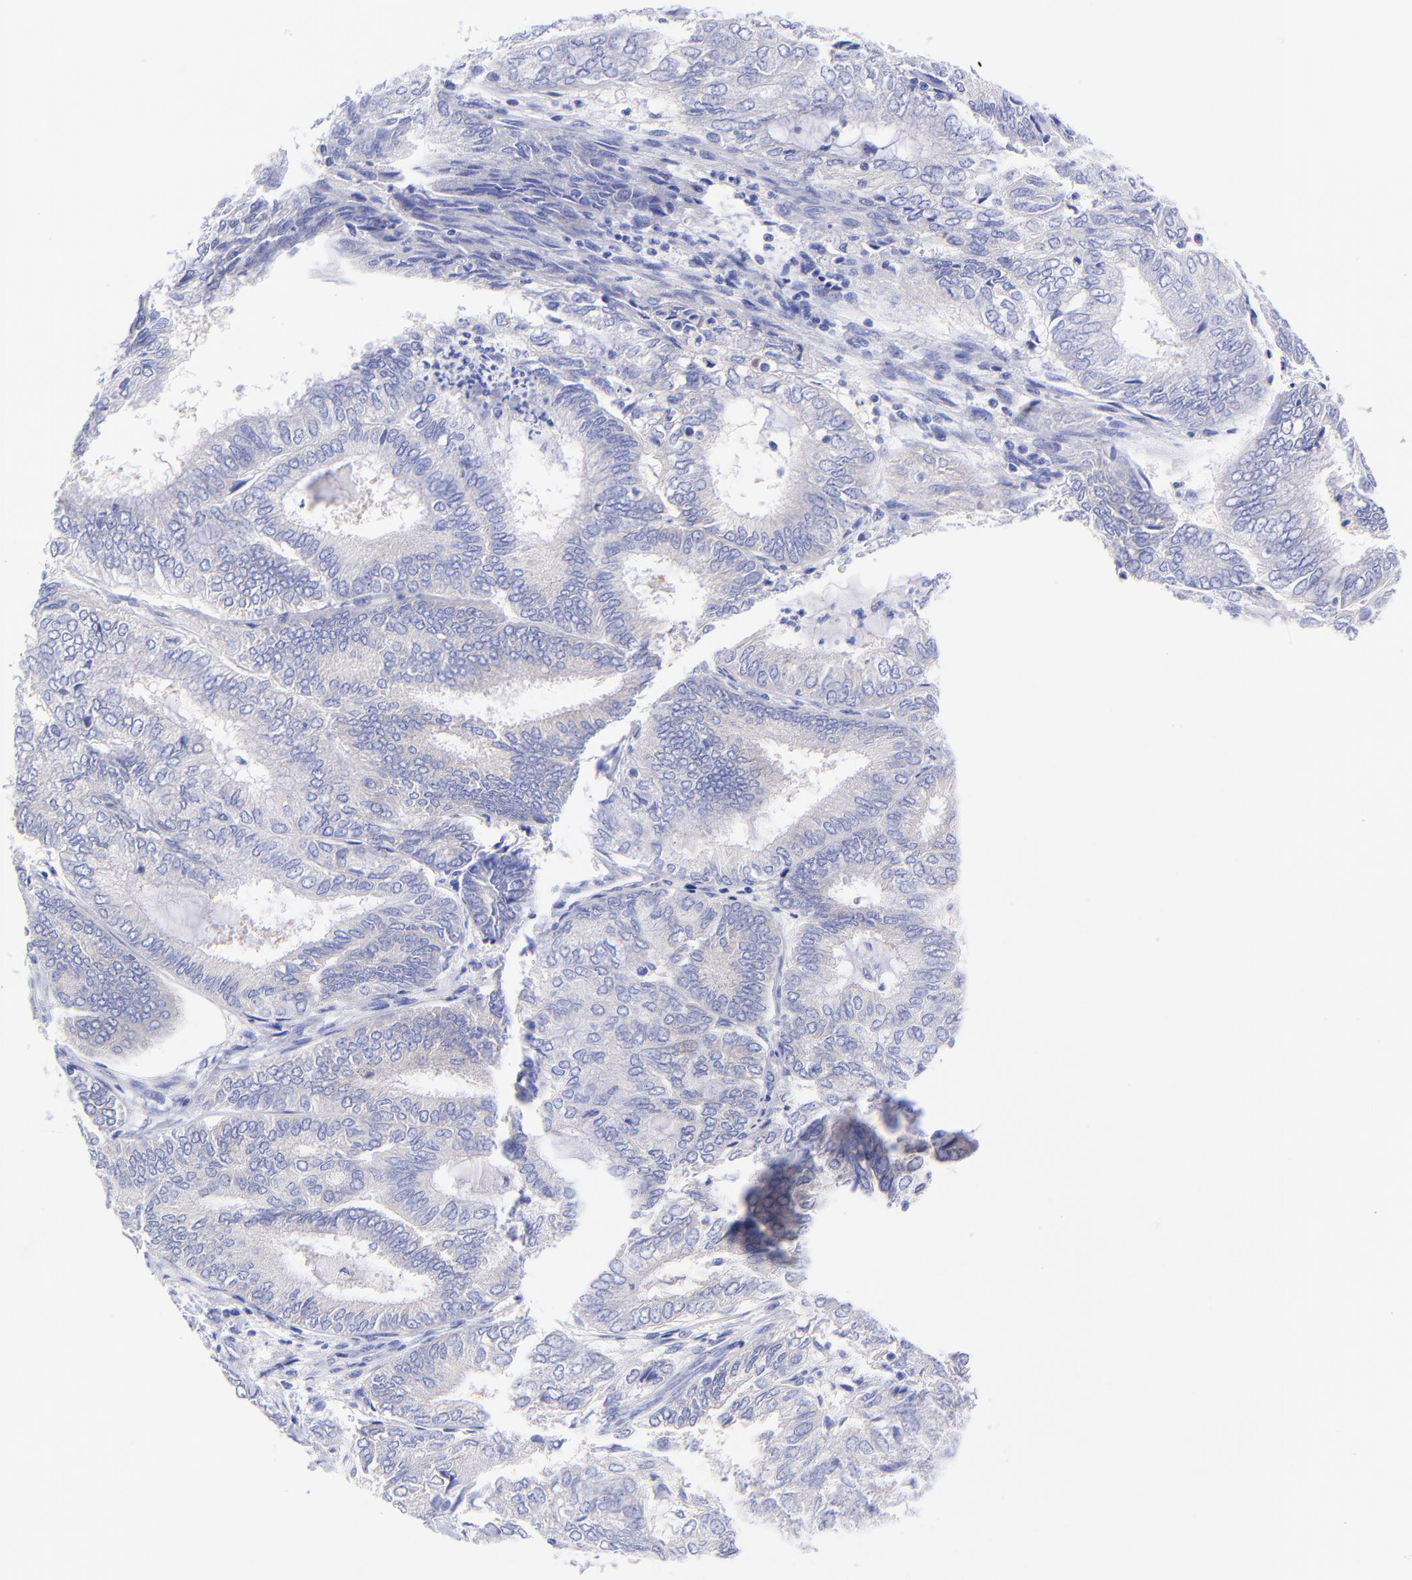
{"staining": {"intensity": "negative", "quantity": "none", "location": "none"}, "tissue": "endometrial cancer", "cell_type": "Tumor cells", "image_type": "cancer", "snomed": [{"axis": "morphology", "description": "Adenocarcinoma, NOS"}, {"axis": "topography", "description": "Endometrium"}], "caption": "Immunohistochemical staining of adenocarcinoma (endometrial) demonstrates no significant expression in tumor cells. (DAB immunohistochemistry (IHC), high magnification).", "gene": "GPHN", "patient": {"sex": "female", "age": 59}}